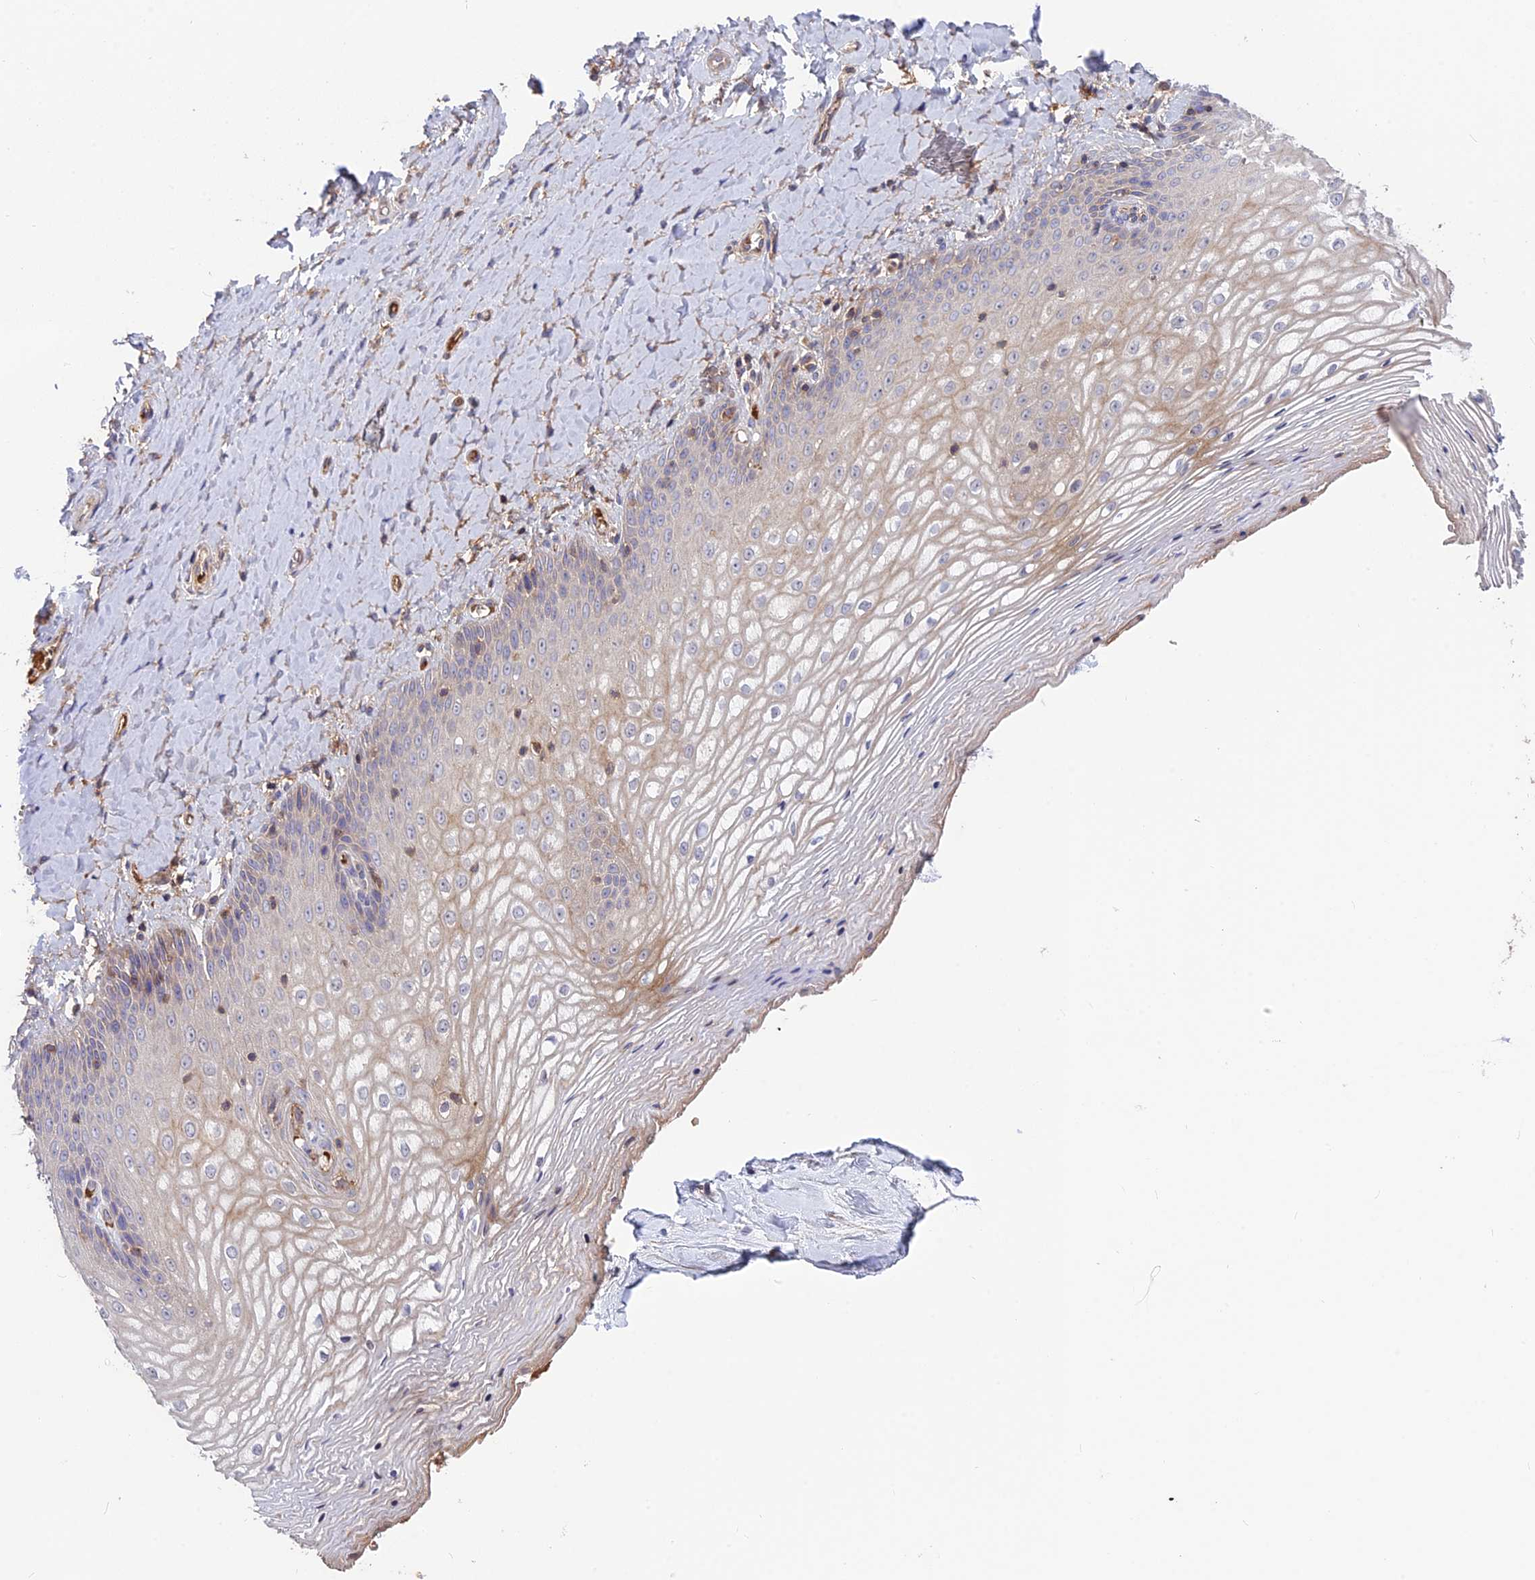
{"staining": {"intensity": "weak", "quantity": "<25%", "location": "cytoplasmic/membranous"}, "tissue": "vagina", "cell_type": "Squamous epithelial cells", "image_type": "normal", "snomed": [{"axis": "morphology", "description": "Normal tissue, NOS"}, {"axis": "topography", "description": "Vagina"}], "caption": "IHC of unremarkable vagina shows no expression in squamous epithelial cells. The staining is performed using DAB brown chromogen with nuclei counter-stained in using hematoxylin.", "gene": "CPNE7", "patient": {"sex": "female", "age": 65}}